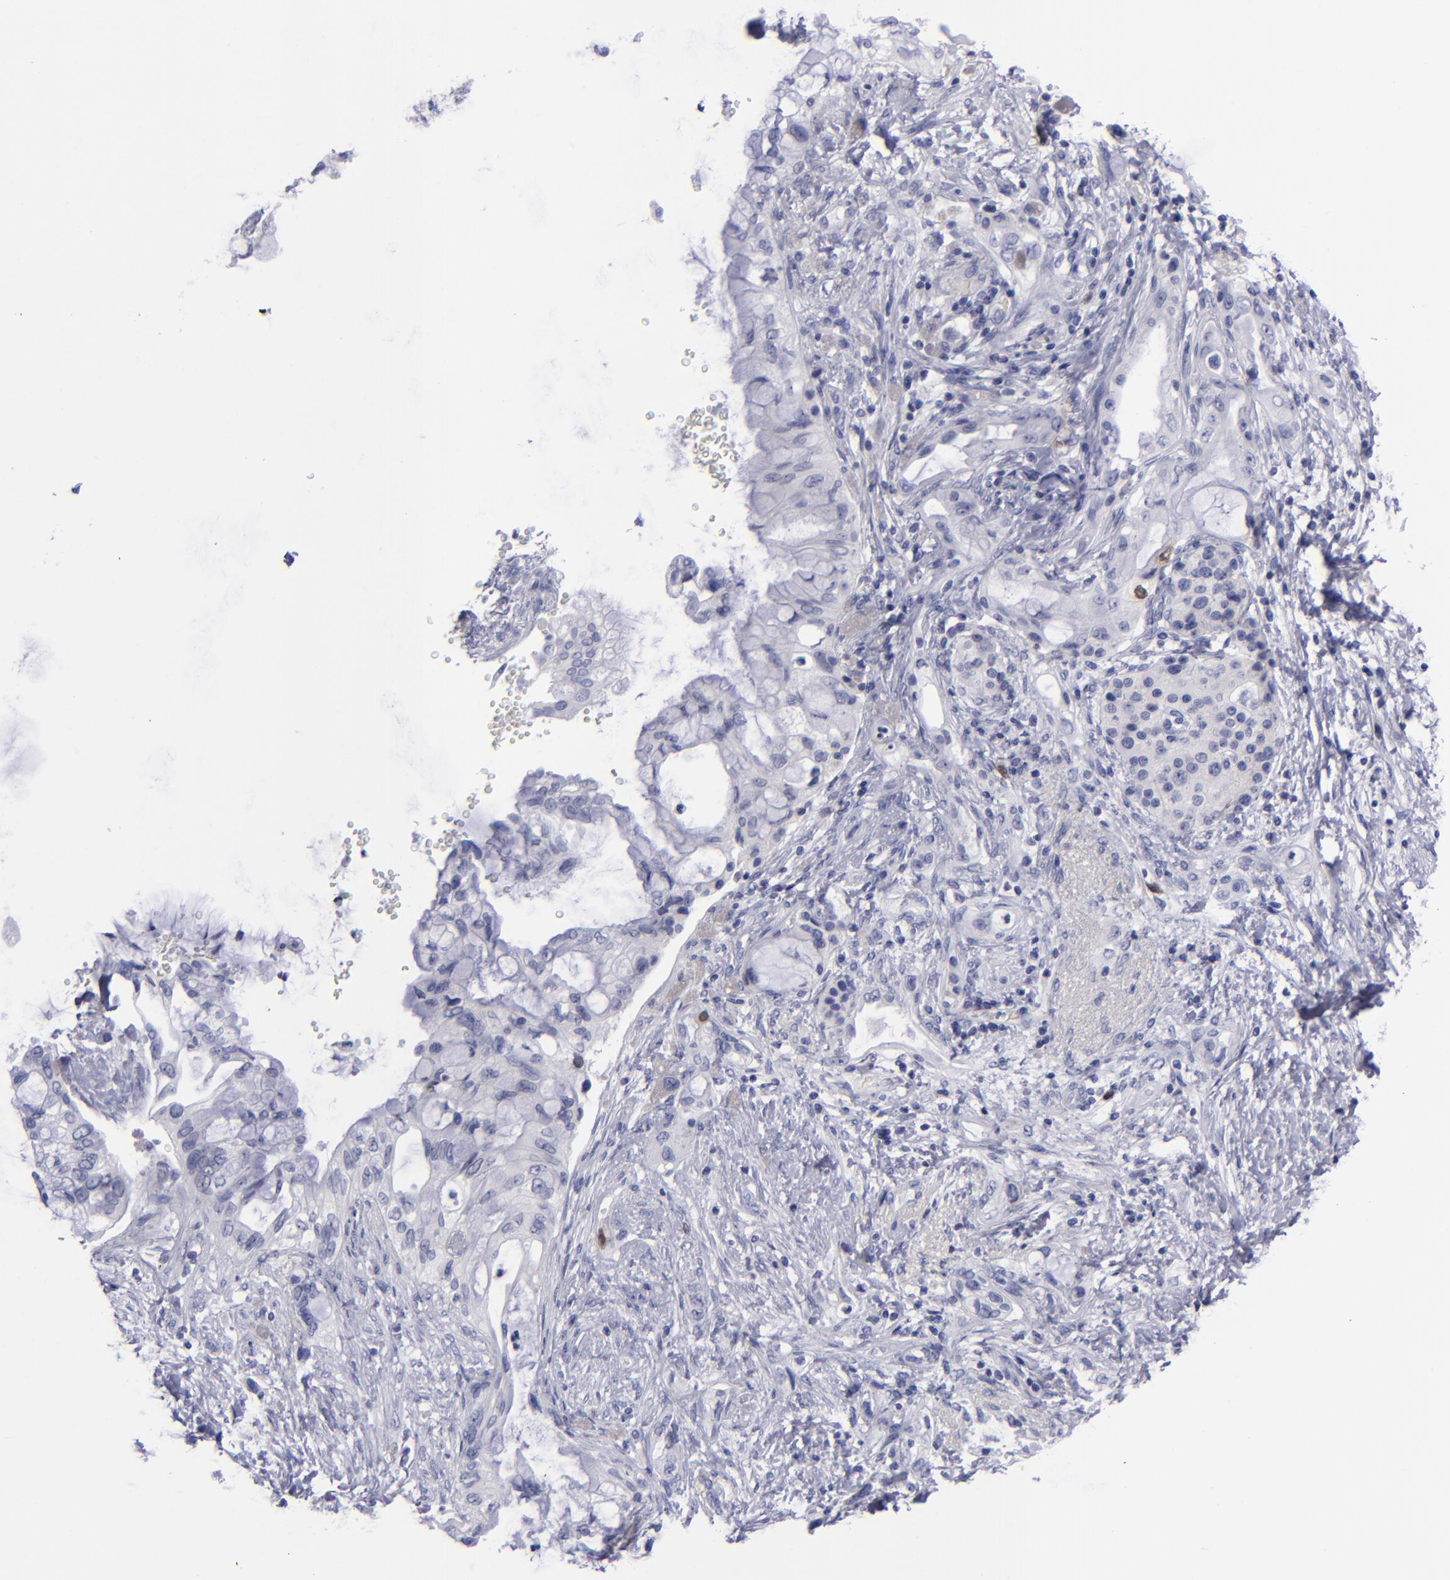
{"staining": {"intensity": "negative", "quantity": "none", "location": "none"}, "tissue": "pancreatic cancer", "cell_type": "Tumor cells", "image_type": "cancer", "snomed": [{"axis": "morphology", "description": "Adenocarcinoma, NOS"}, {"axis": "topography", "description": "Pancreas"}], "caption": "Immunohistochemical staining of adenocarcinoma (pancreatic) shows no significant expression in tumor cells.", "gene": "AURKA", "patient": {"sex": "female", "age": 70}}